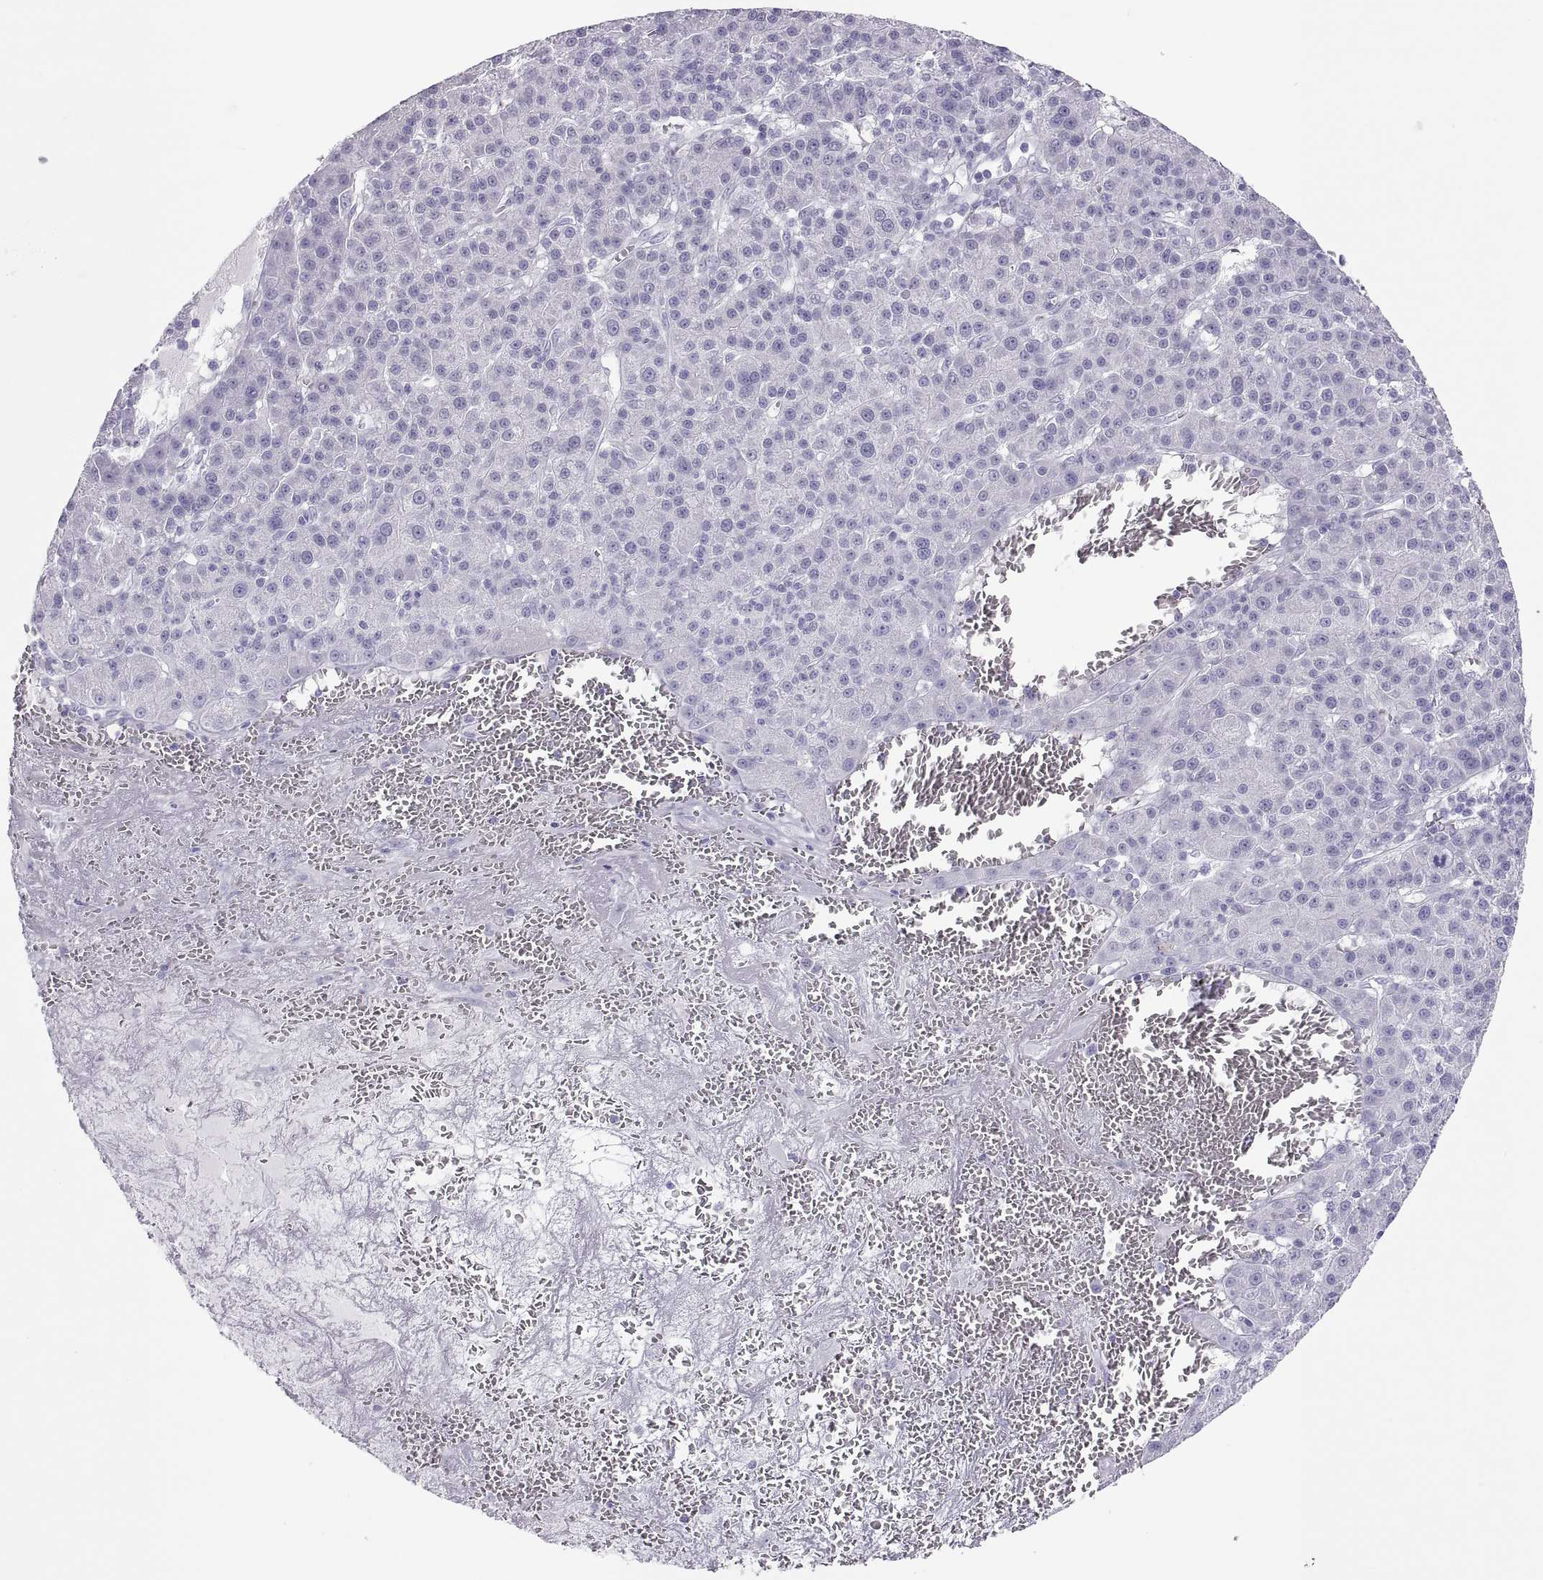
{"staining": {"intensity": "negative", "quantity": "none", "location": "none"}, "tissue": "liver cancer", "cell_type": "Tumor cells", "image_type": "cancer", "snomed": [{"axis": "morphology", "description": "Carcinoma, Hepatocellular, NOS"}, {"axis": "topography", "description": "Liver"}], "caption": "DAB immunohistochemical staining of liver cancer exhibits no significant staining in tumor cells.", "gene": "SEMG1", "patient": {"sex": "female", "age": 60}}